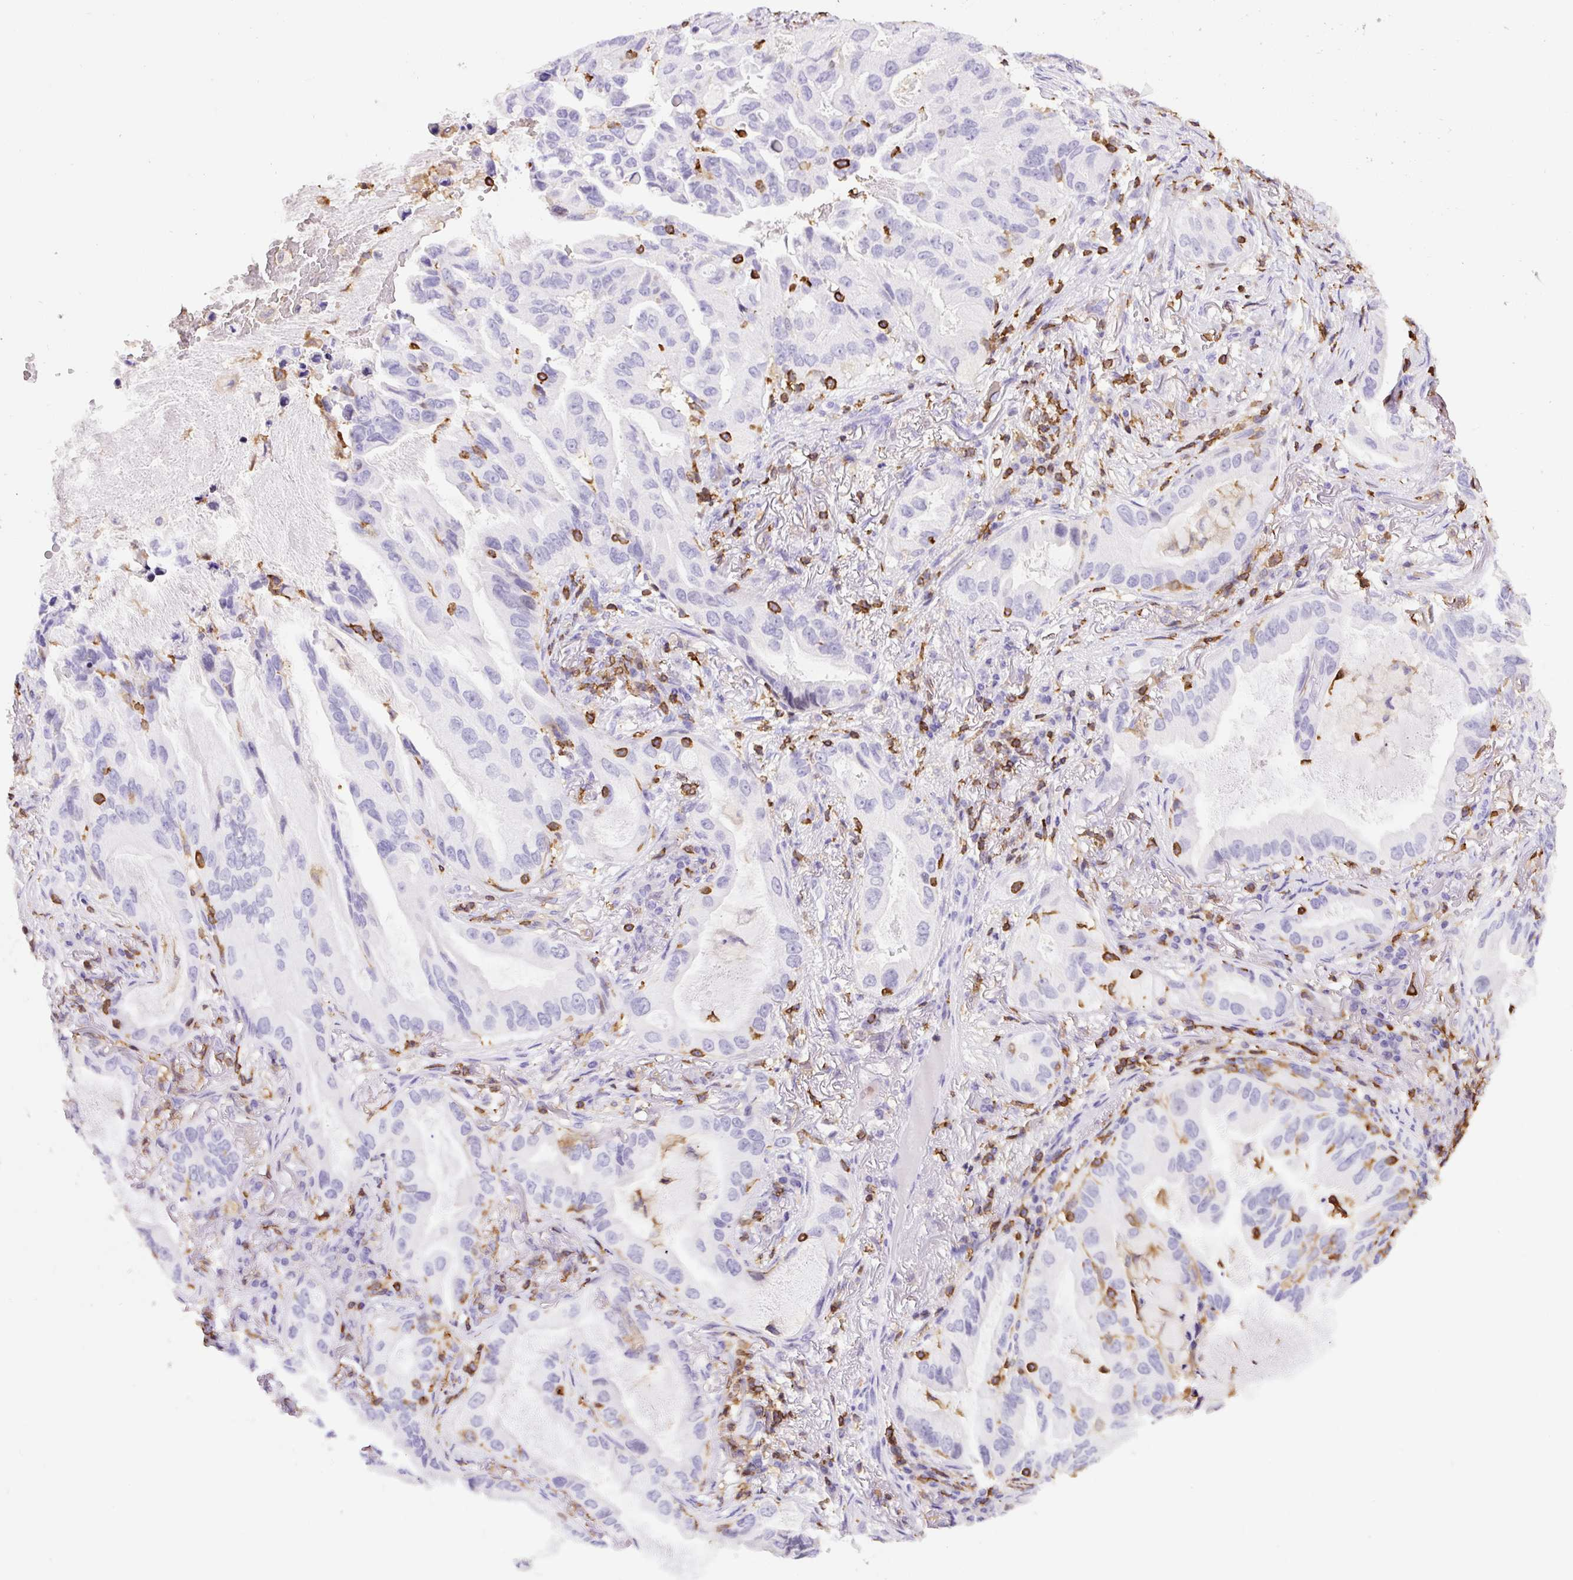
{"staining": {"intensity": "negative", "quantity": "none", "location": "none"}, "tissue": "lung cancer", "cell_type": "Tumor cells", "image_type": "cancer", "snomed": [{"axis": "morphology", "description": "Adenocarcinoma, NOS"}, {"axis": "topography", "description": "Lung"}], "caption": "An immunohistochemistry image of adenocarcinoma (lung) is shown. There is no staining in tumor cells of adenocarcinoma (lung).", "gene": "FAM228B", "patient": {"sex": "female", "age": 69}}